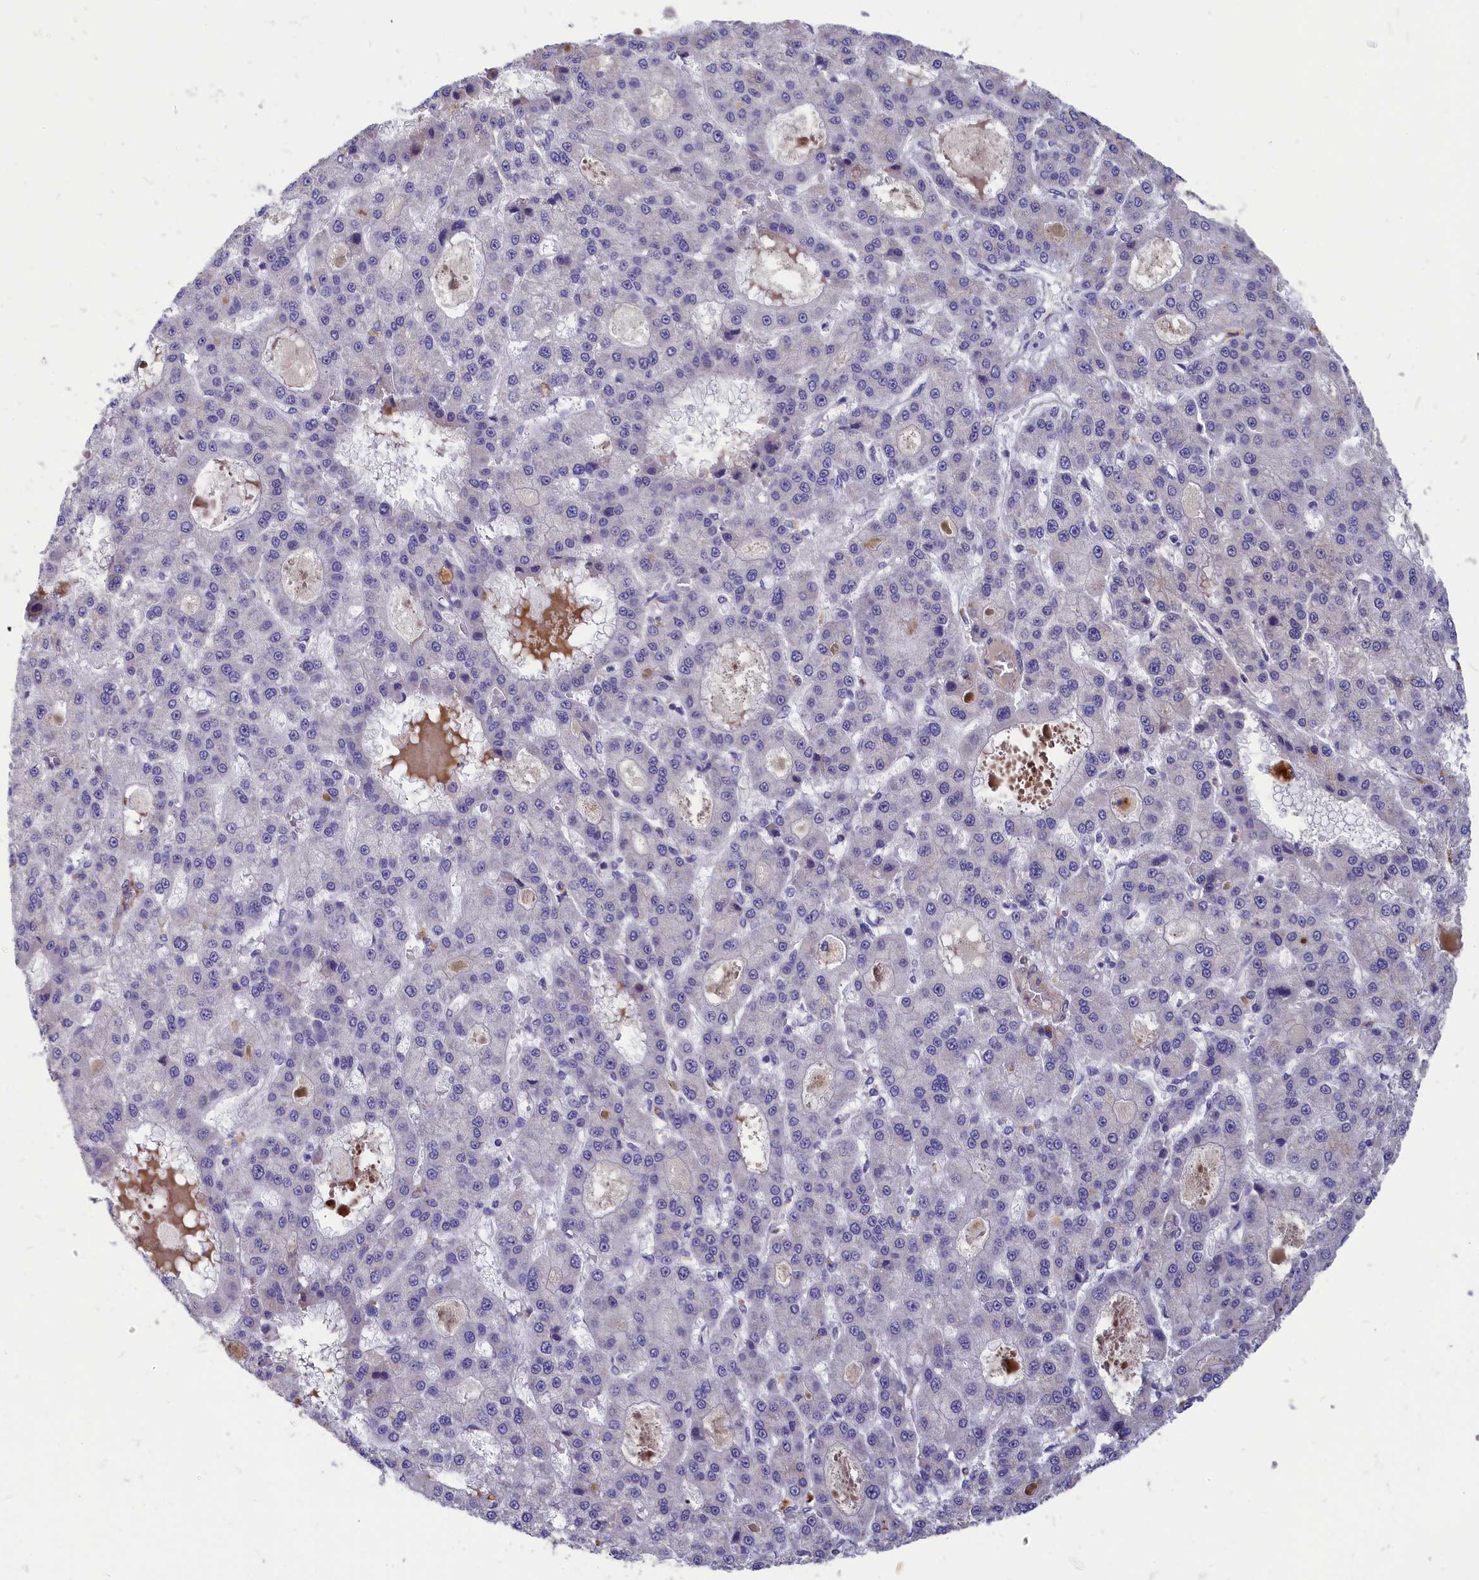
{"staining": {"intensity": "negative", "quantity": "none", "location": "none"}, "tissue": "liver cancer", "cell_type": "Tumor cells", "image_type": "cancer", "snomed": [{"axis": "morphology", "description": "Carcinoma, Hepatocellular, NOS"}, {"axis": "topography", "description": "Liver"}], "caption": "IHC micrograph of neoplastic tissue: human liver cancer stained with DAB (3,3'-diaminobenzidine) shows no significant protein positivity in tumor cells.", "gene": "TUBGCP4", "patient": {"sex": "male", "age": 70}}